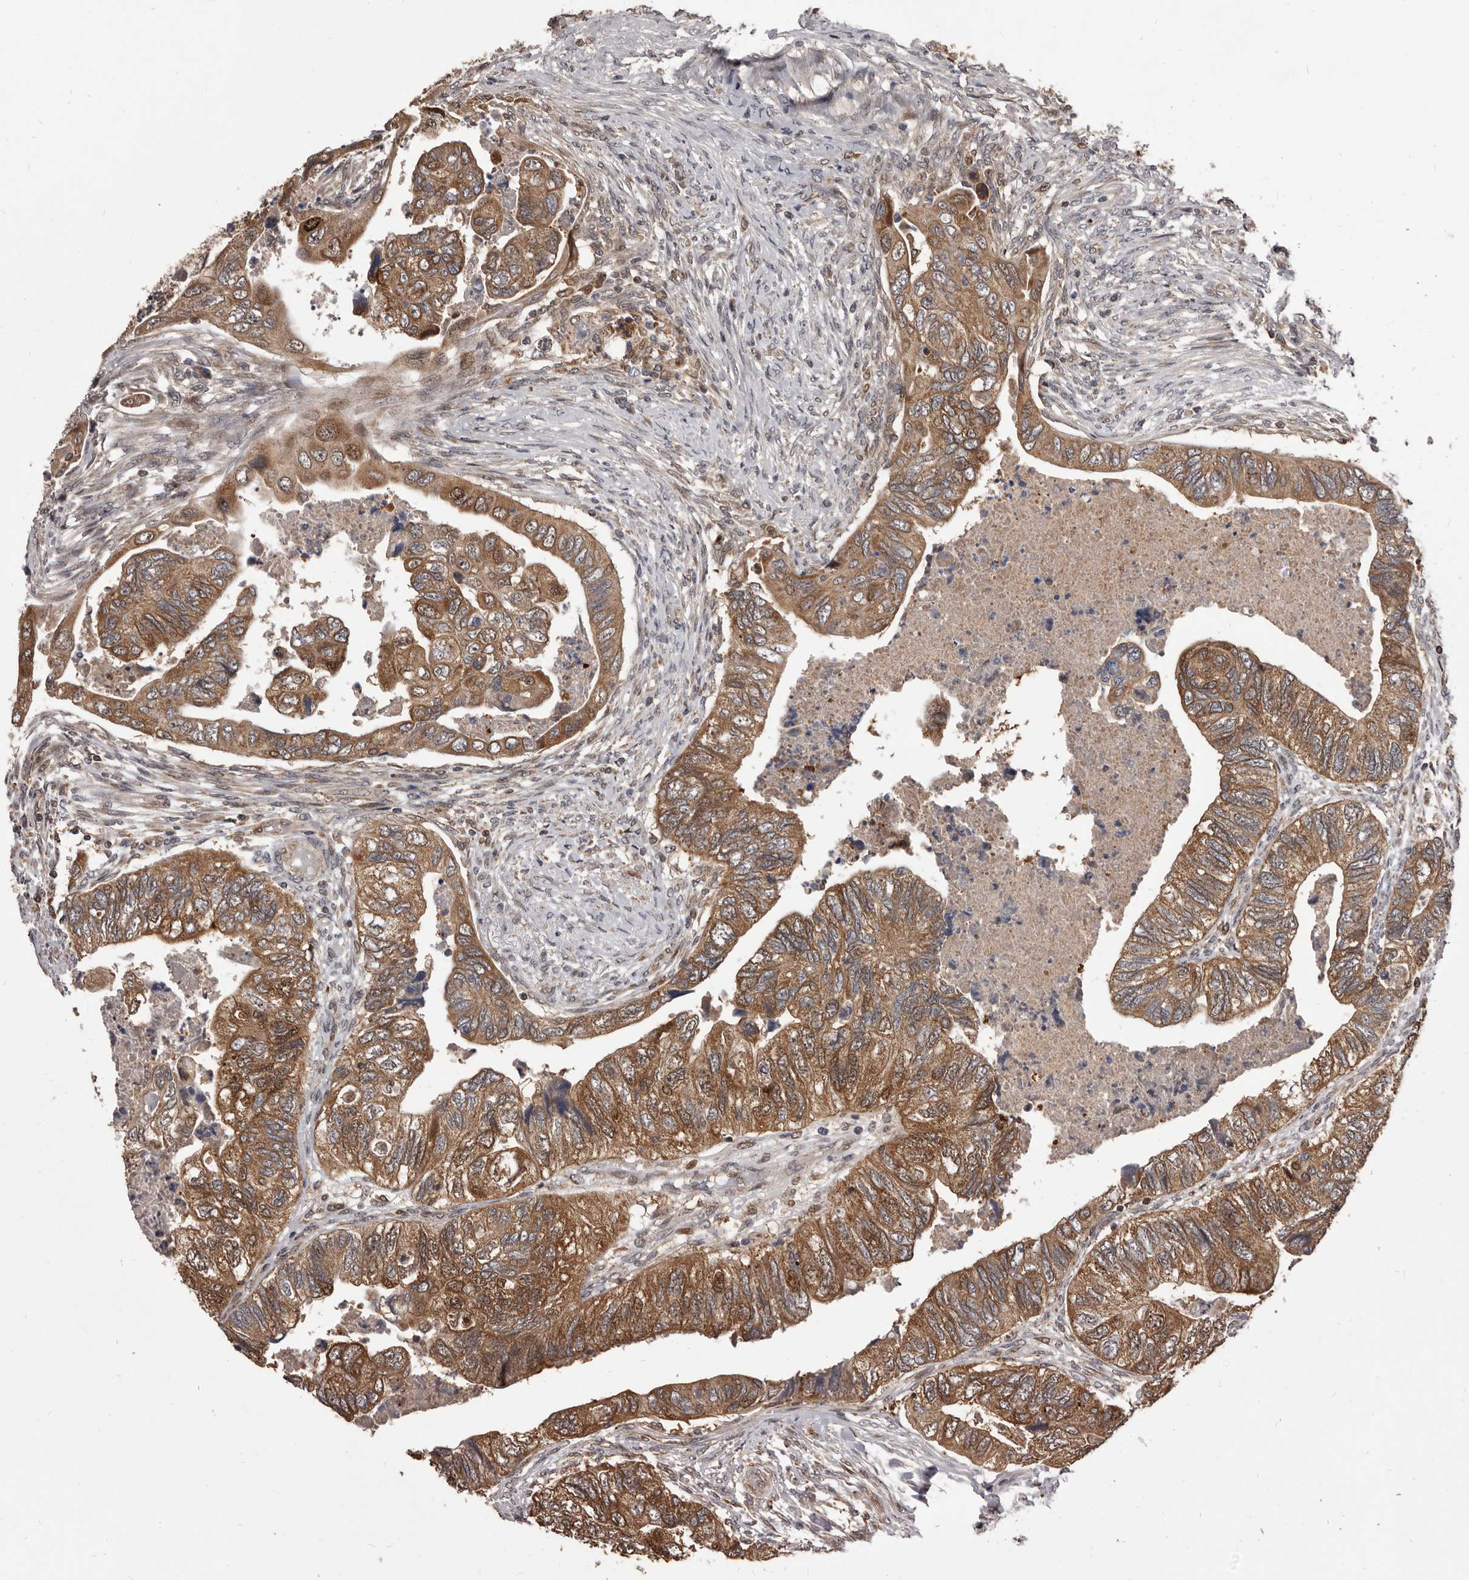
{"staining": {"intensity": "moderate", "quantity": ">75%", "location": "cytoplasmic/membranous"}, "tissue": "colorectal cancer", "cell_type": "Tumor cells", "image_type": "cancer", "snomed": [{"axis": "morphology", "description": "Adenocarcinoma, NOS"}, {"axis": "topography", "description": "Rectum"}], "caption": "Protein expression analysis of colorectal cancer reveals moderate cytoplasmic/membranous positivity in approximately >75% of tumor cells.", "gene": "MAP3K14", "patient": {"sex": "male", "age": 63}}